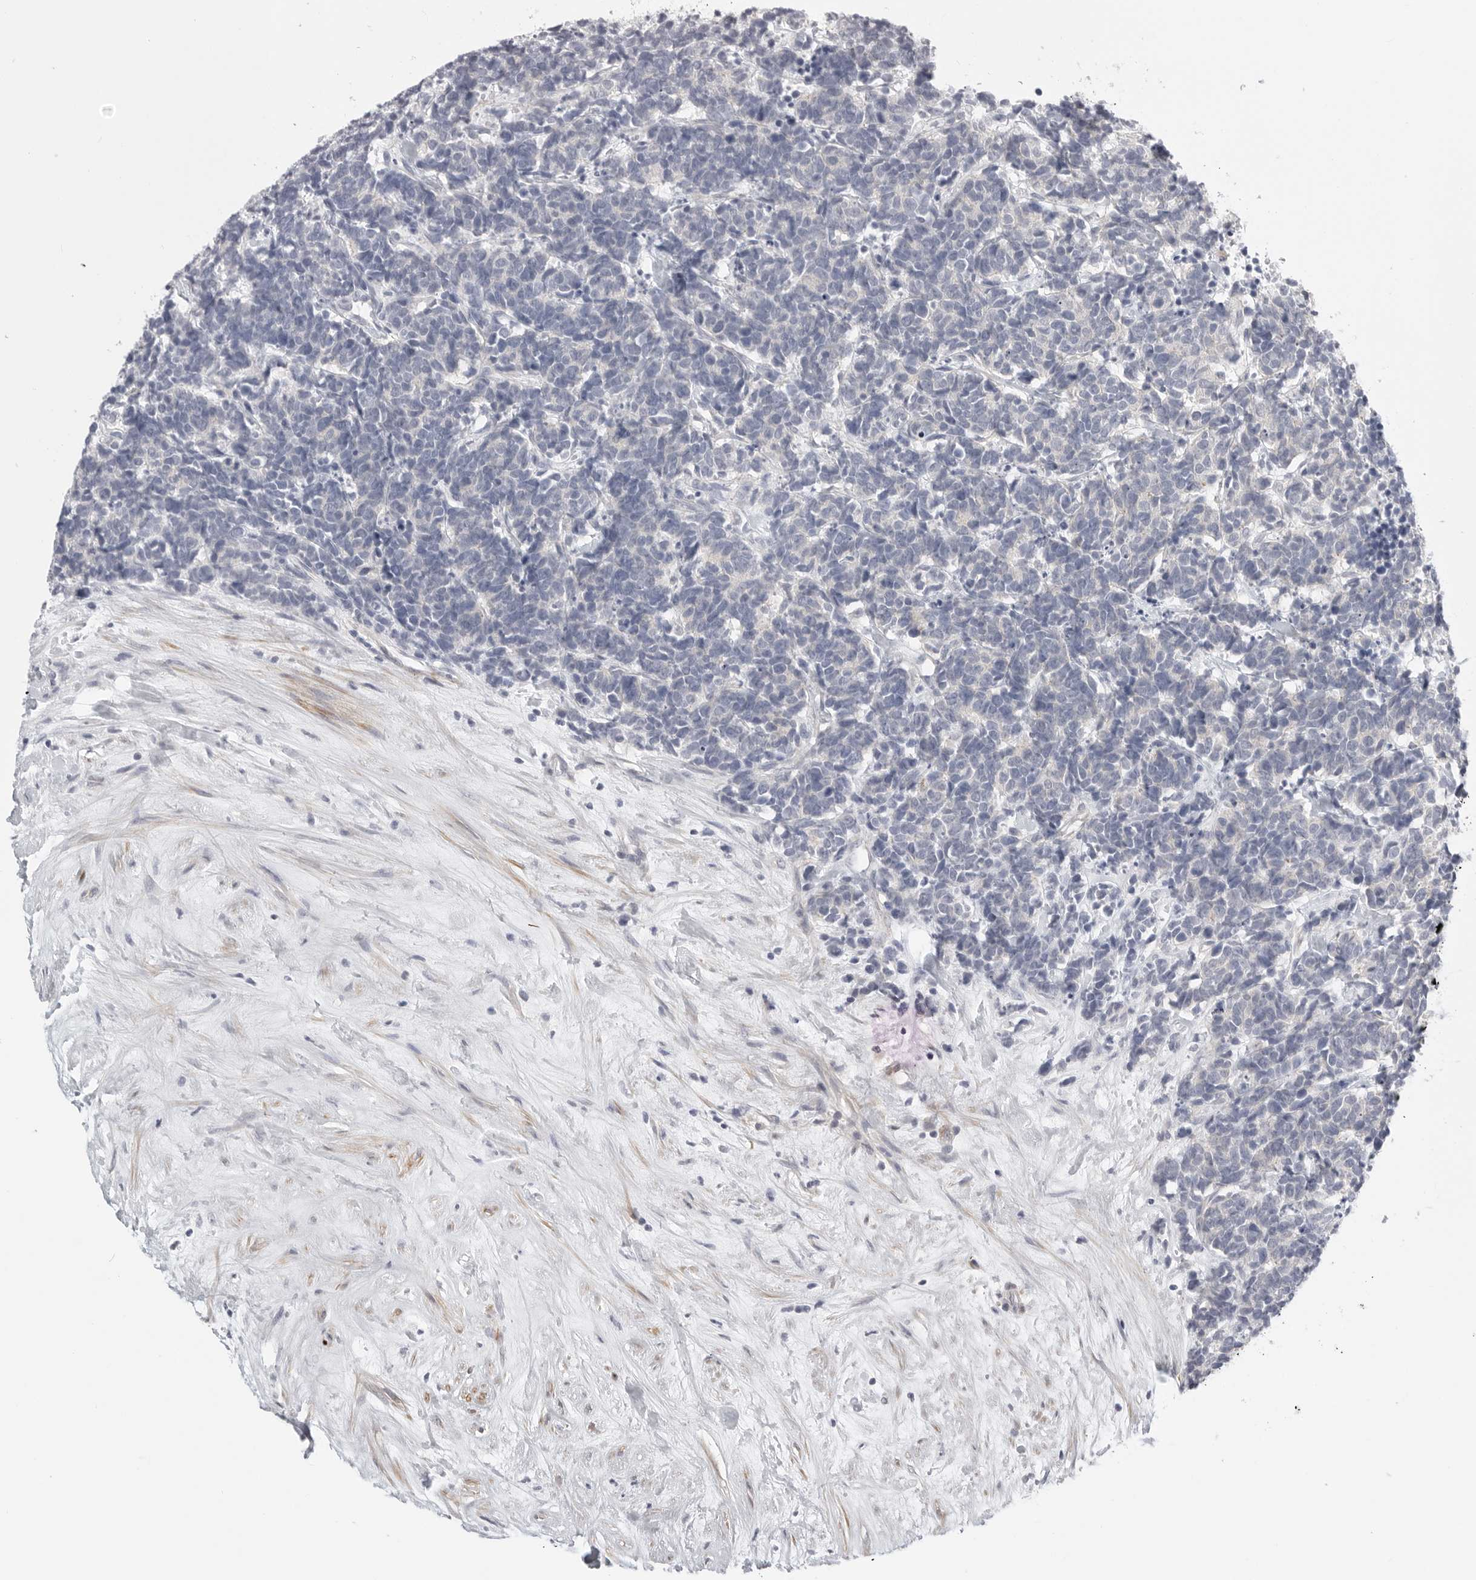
{"staining": {"intensity": "negative", "quantity": "none", "location": "none"}, "tissue": "carcinoid", "cell_type": "Tumor cells", "image_type": "cancer", "snomed": [{"axis": "morphology", "description": "Carcinoma, NOS"}, {"axis": "morphology", "description": "Carcinoid, malignant, NOS"}, {"axis": "topography", "description": "Urinary bladder"}], "caption": "Immunohistochemistry photomicrograph of neoplastic tissue: human carcinoid stained with DAB (3,3'-diaminobenzidine) exhibits no significant protein positivity in tumor cells.", "gene": "STAB2", "patient": {"sex": "male", "age": 57}}